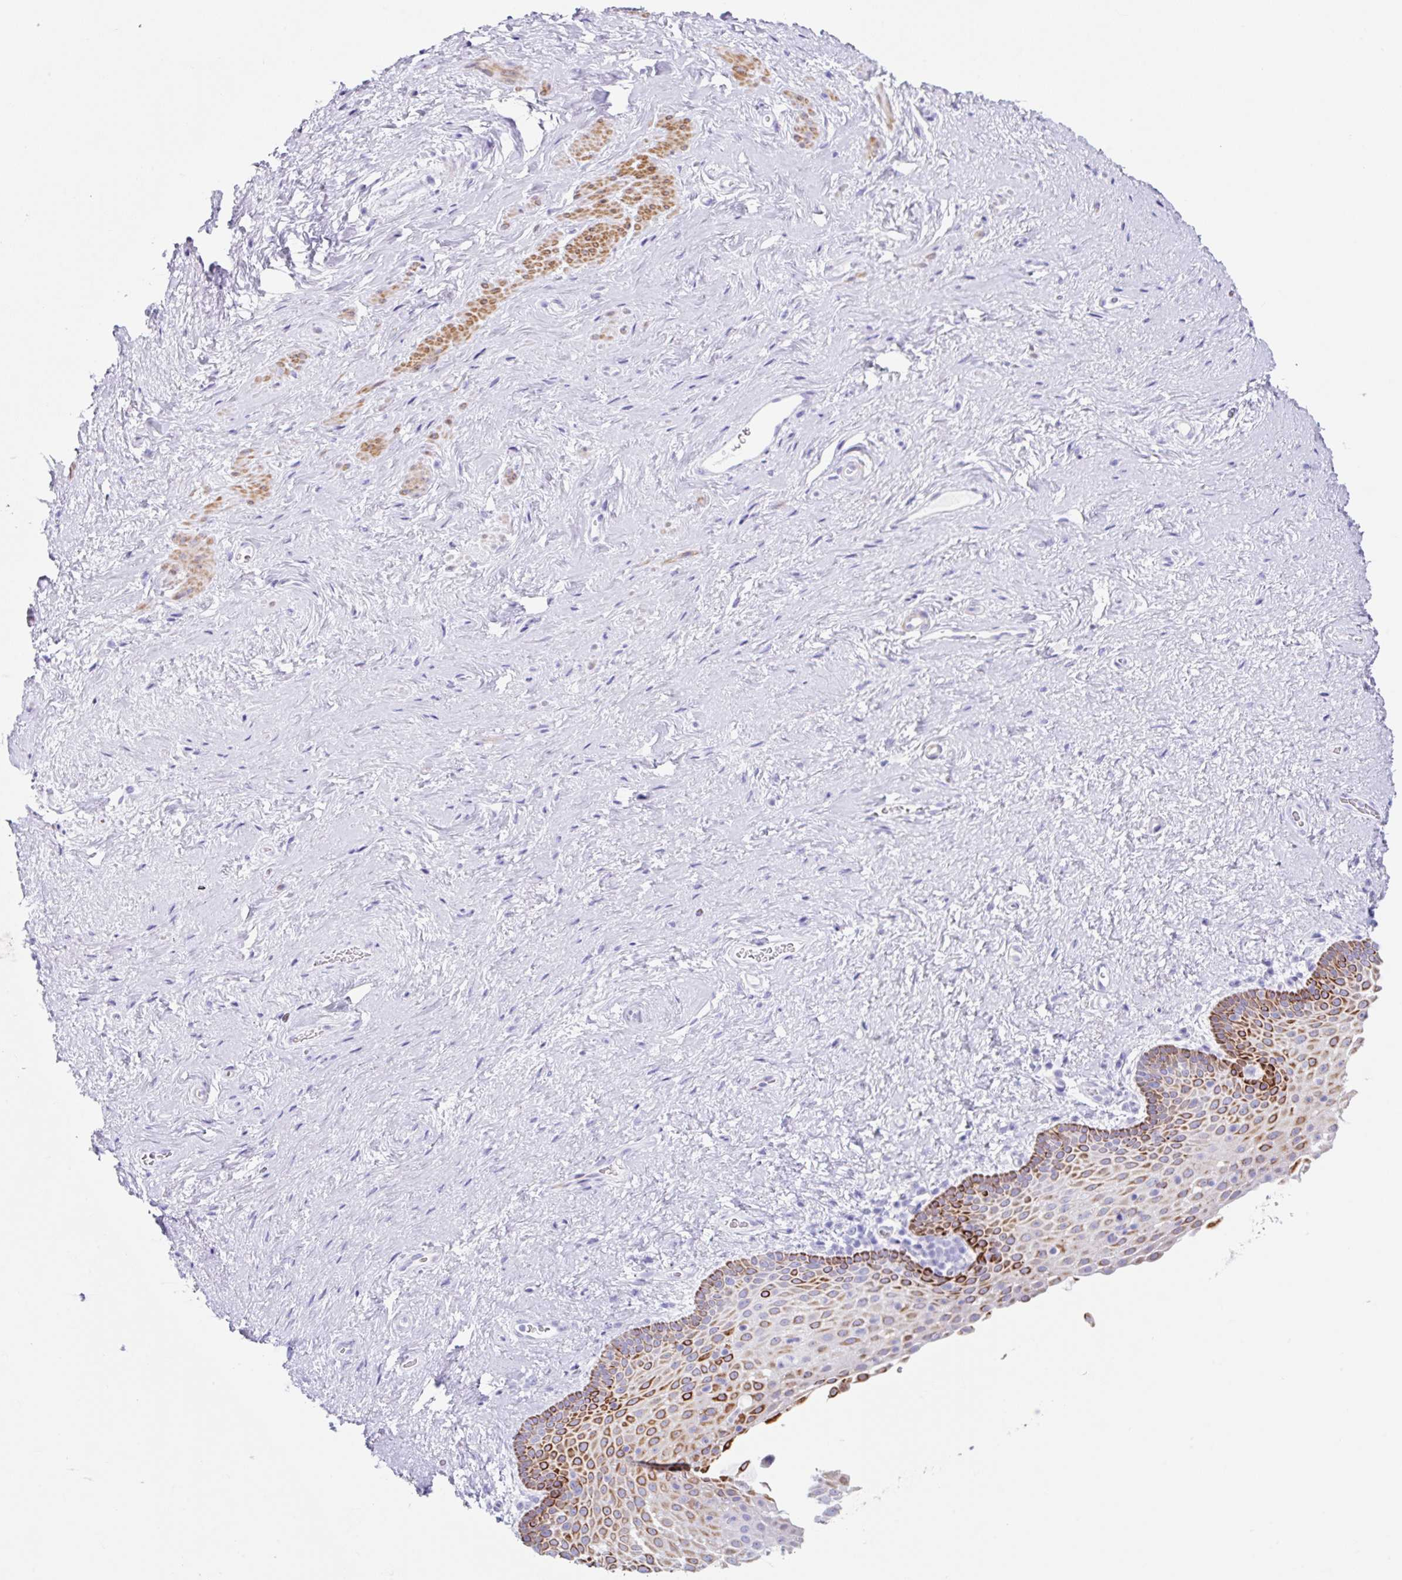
{"staining": {"intensity": "strong", "quantity": "25%-75%", "location": "cytoplasmic/membranous"}, "tissue": "vagina", "cell_type": "Squamous epithelial cells", "image_type": "normal", "snomed": [{"axis": "morphology", "description": "Normal tissue, NOS"}, {"axis": "topography", "description": "Vagina"}], "caption": "IHC (DAB) staining of unremarkable human vagina displays strong cytoplasmic/membranous protein positivity in approximately 25%-75% of squamous epithelial cells. The staining was performed using DAB, with brown indicating positive protein expression. Nuclei are stained blue with hematoxylin.", "gene": "CLDND2", "patient": {"sex": "female", "age": 61}}